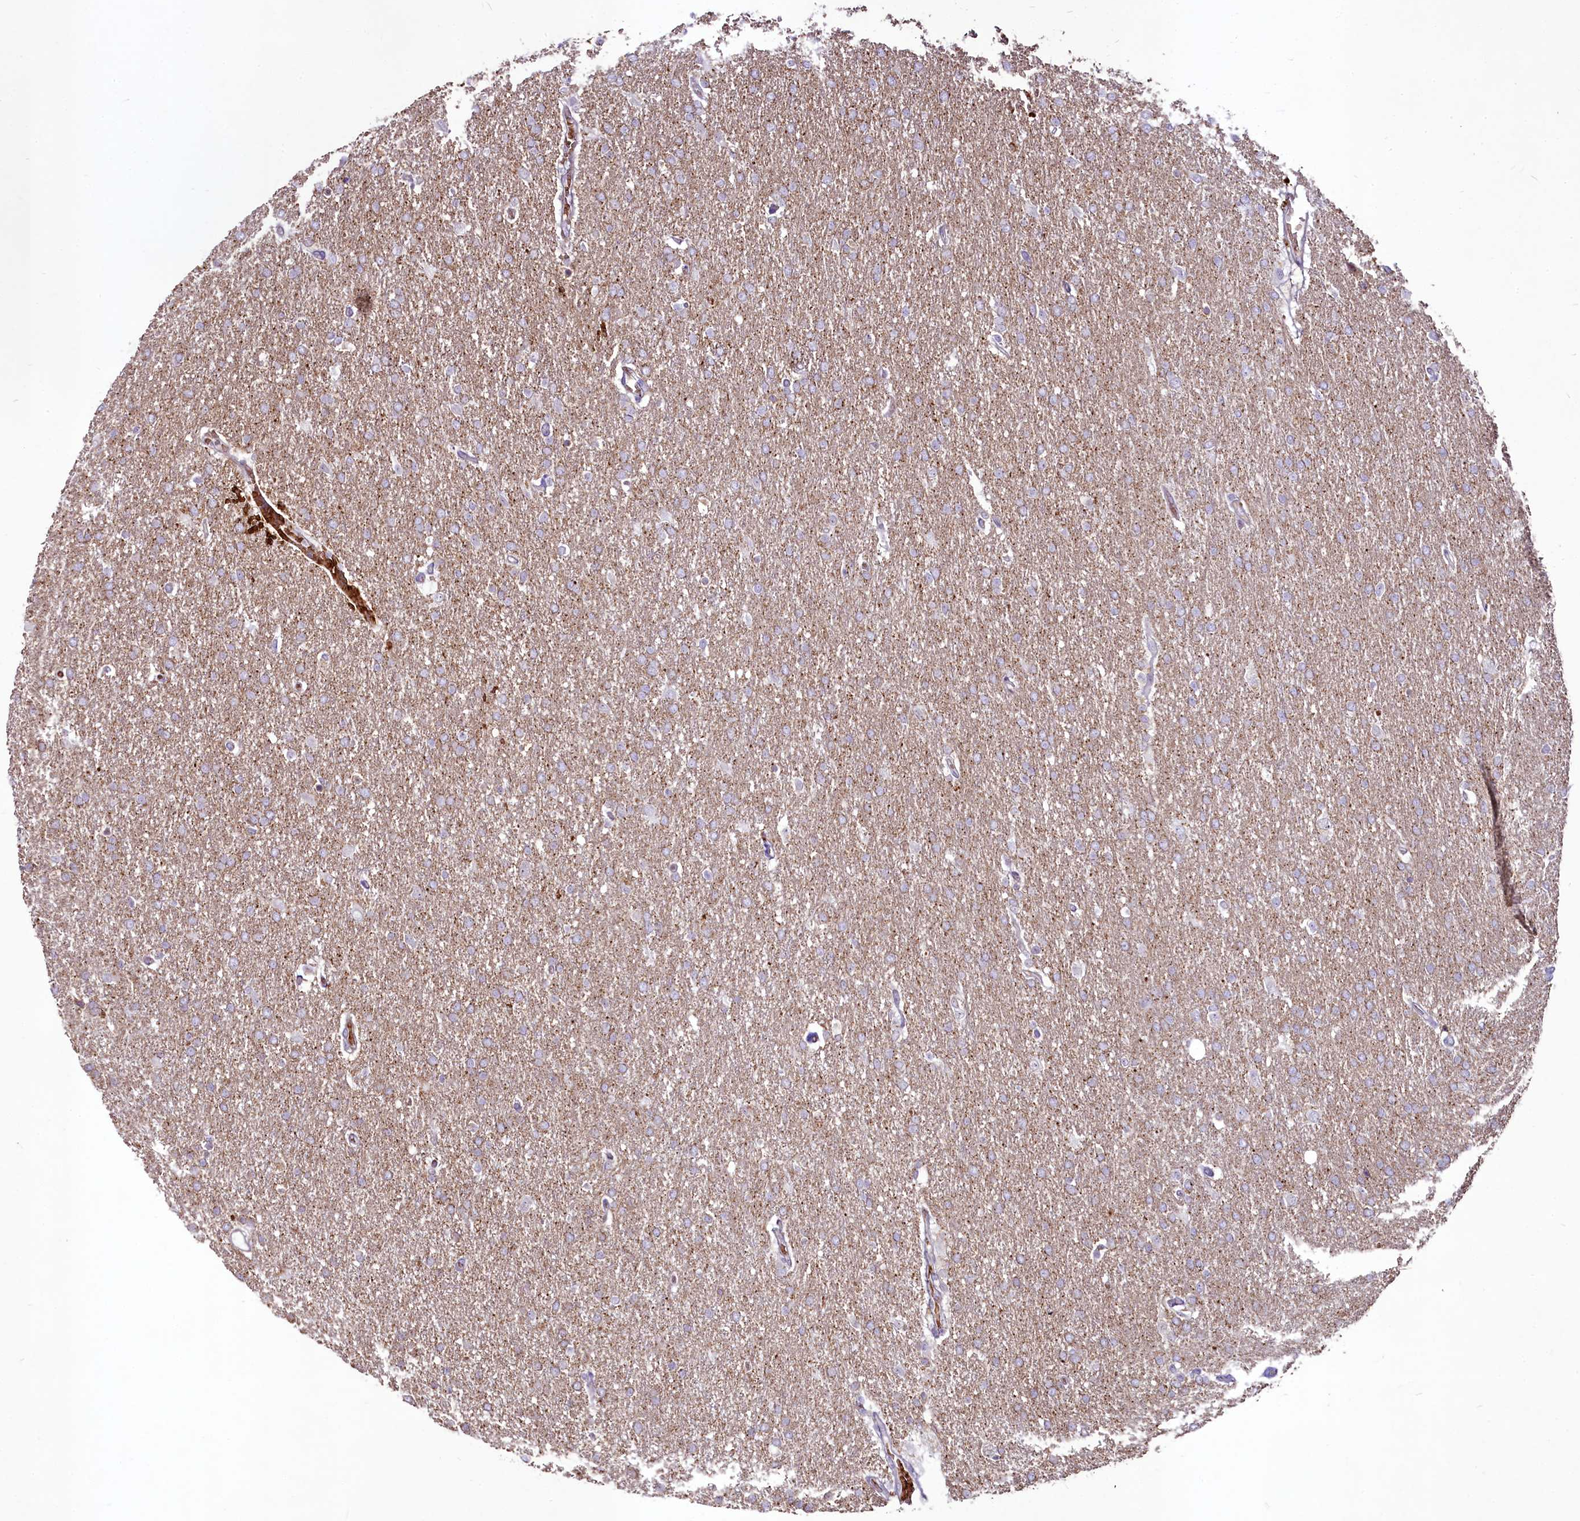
{"staining": {"intensity": "negative", "quantity": "none", "location": "none"}, "tissue": "glioma", "cell_type": "Tumor cells", "image_type": "cancer", "snomed": [{"axis": "morphology", "description": "Glioma, malignant, High grade"}, {"axis": "topography", "description": "Brain"}], "caption": "Immunohistochemistry photomicrograph of human malignant high-grade glioma stained for a protein (brown), which exhibits no positivity in tumor cells.", "gene": "SUSD3", "patient": {"sex": "male", "age": 72}}